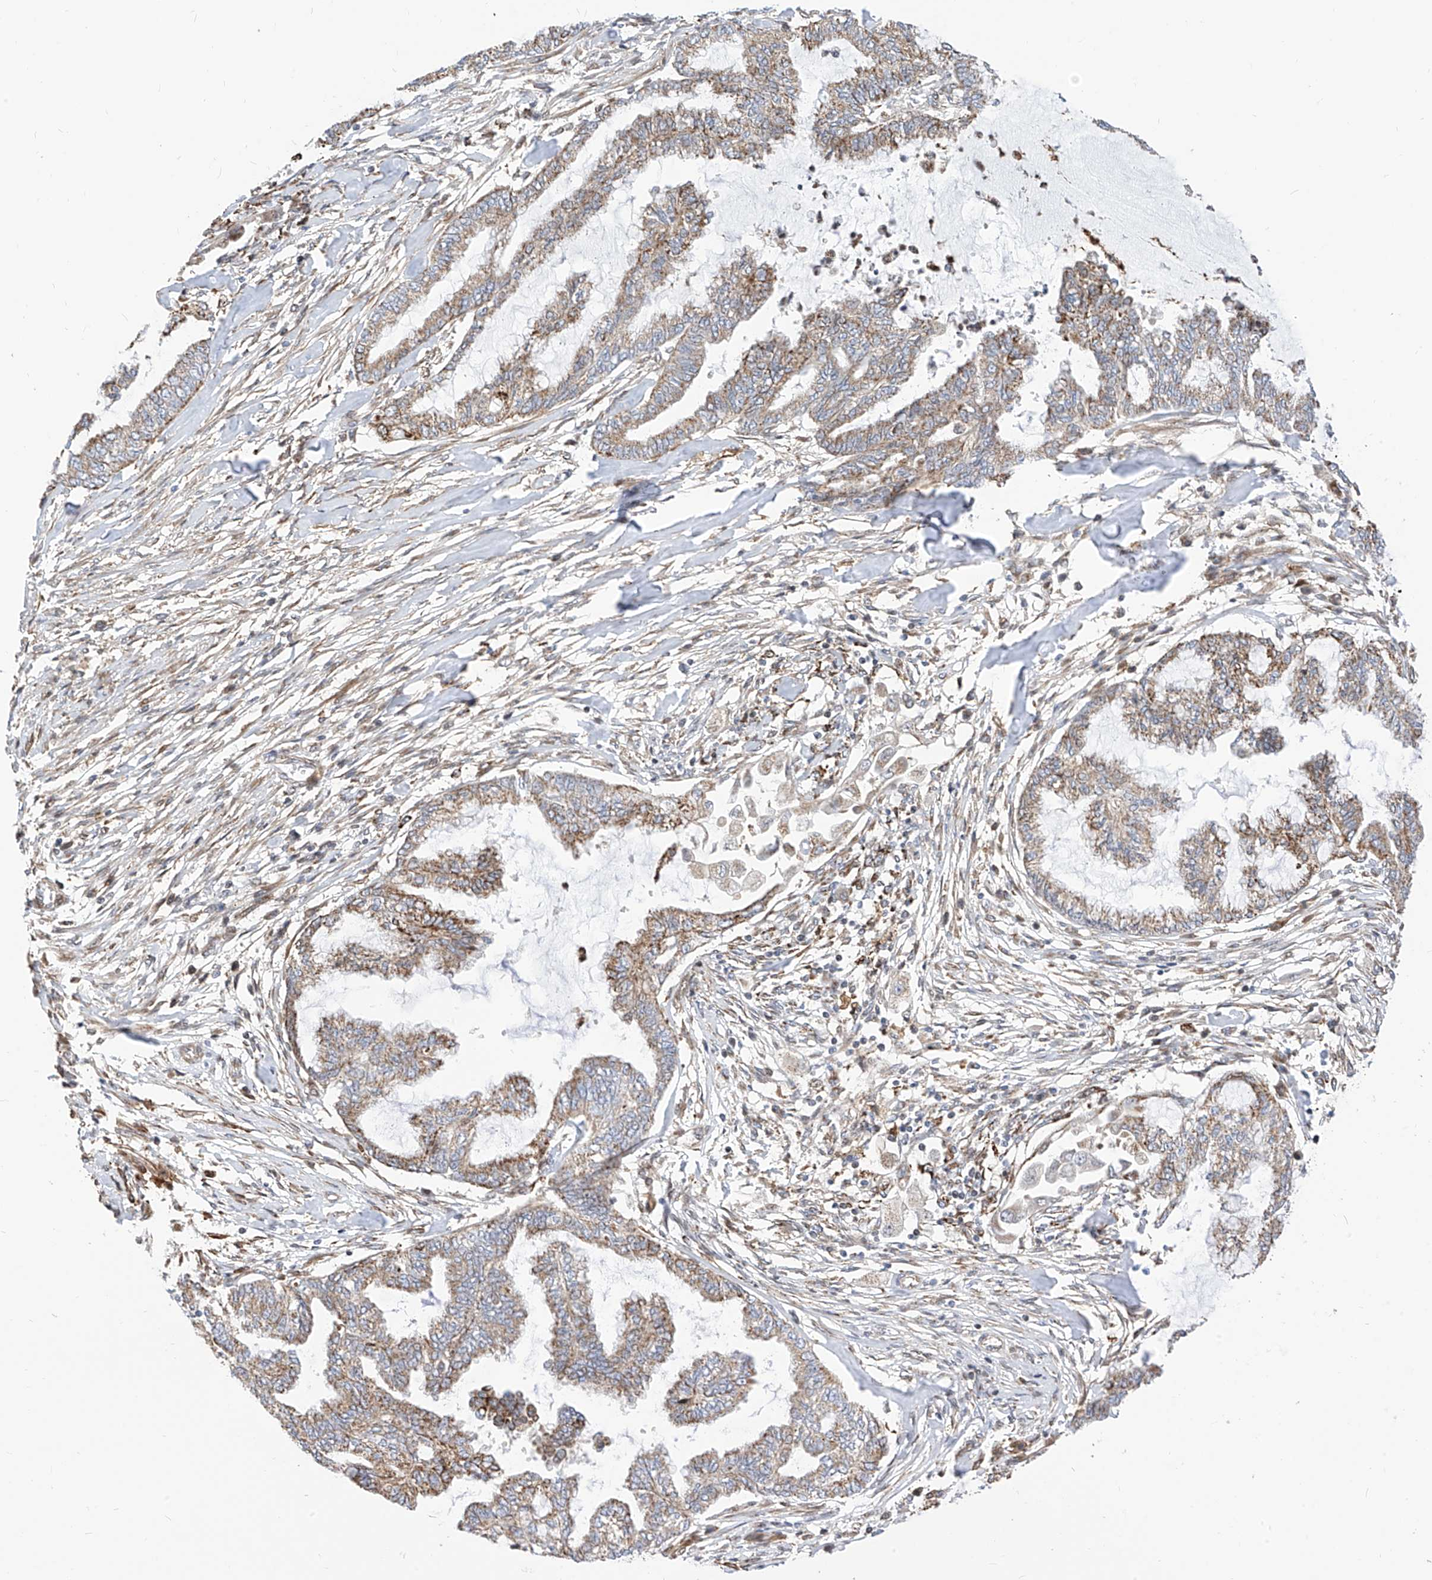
{"staining": {"intensity": "moderate", "quantity": ">75%", "location": "cytoplasmic/membranous"}, "tissue": "endometrial cancer", "cell_type": "Tumor cells", "image_type": "cancer", "snomed": [{"axis": "morphology", "description": "Adenocarcinoma, NOS"}, {"axis": "topography", "description": "Endometrium"}], "caption": "Human adenocarcinoma (endometrial) stained for a protein (brown) shows moderate cytoplasmic/membranous positive expression in approximately >75% of tumor cells.", "gene": "TTLL8", "patient": {"sex": "female", "age": 86}}